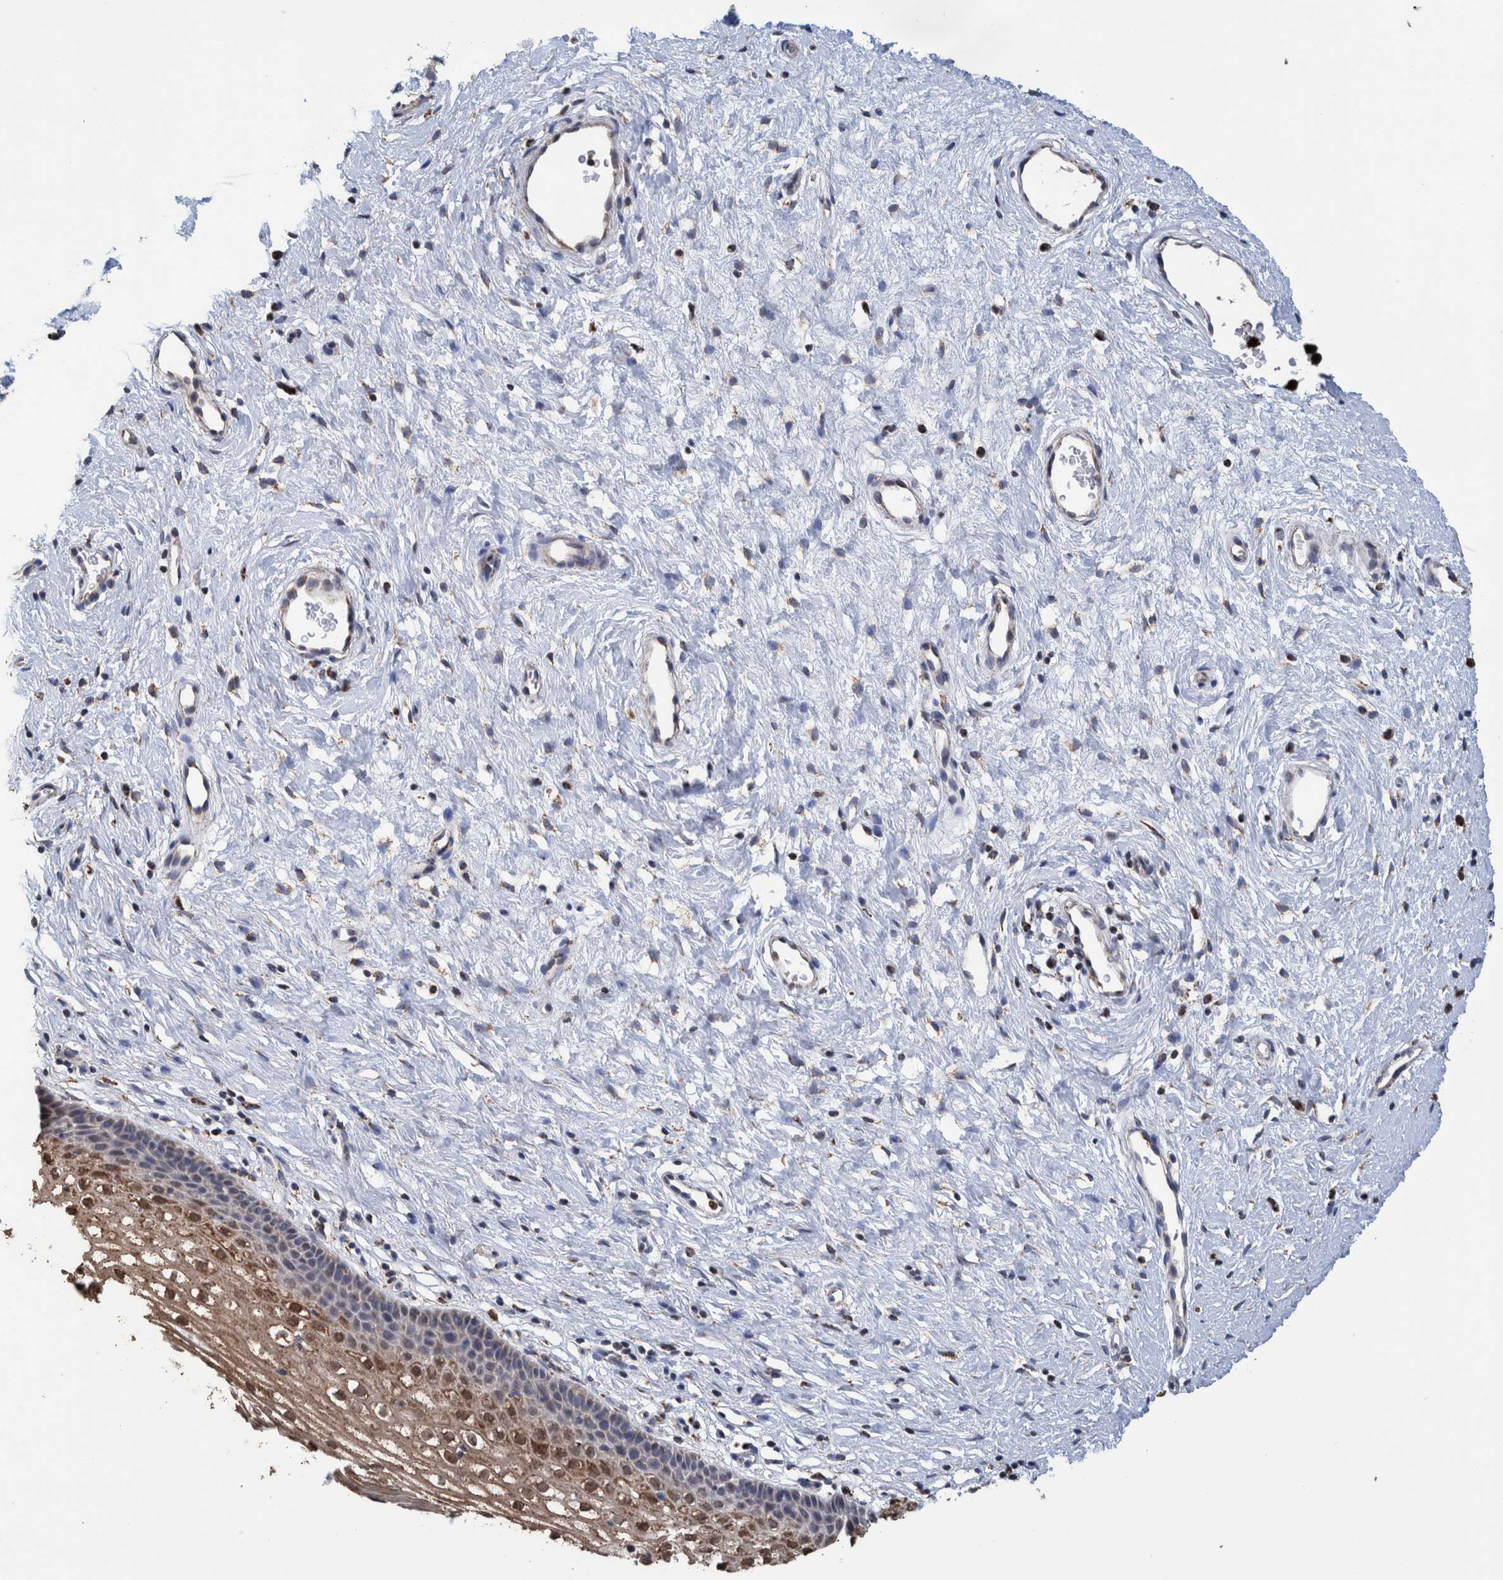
{"staining": {"intensity": "weak", "quantity": "25%-75%", "location": "cytoplasmic/membranous"}, "tissue": "cervix", "cell_type": "Glandular cells", "image_type": "normal", "snomed": [{"axis": "morphology", "description": "Normal tissue, NOS"}, {"axis": "topography", "description": "Cervix"}], "caption": "IHC of benign cervix displays low levels of weak cytoplasmic/membranous staining in approximately 25%-75% of glandular cells. The staining is performed using DAB (3,3'-diaminobenzidine) brown chromogen to label protein expression. The nuclei are counter-stained blue using hematoxylin.", "gene": "DECR1", "patient": {"sex": "female", "age": 27}}